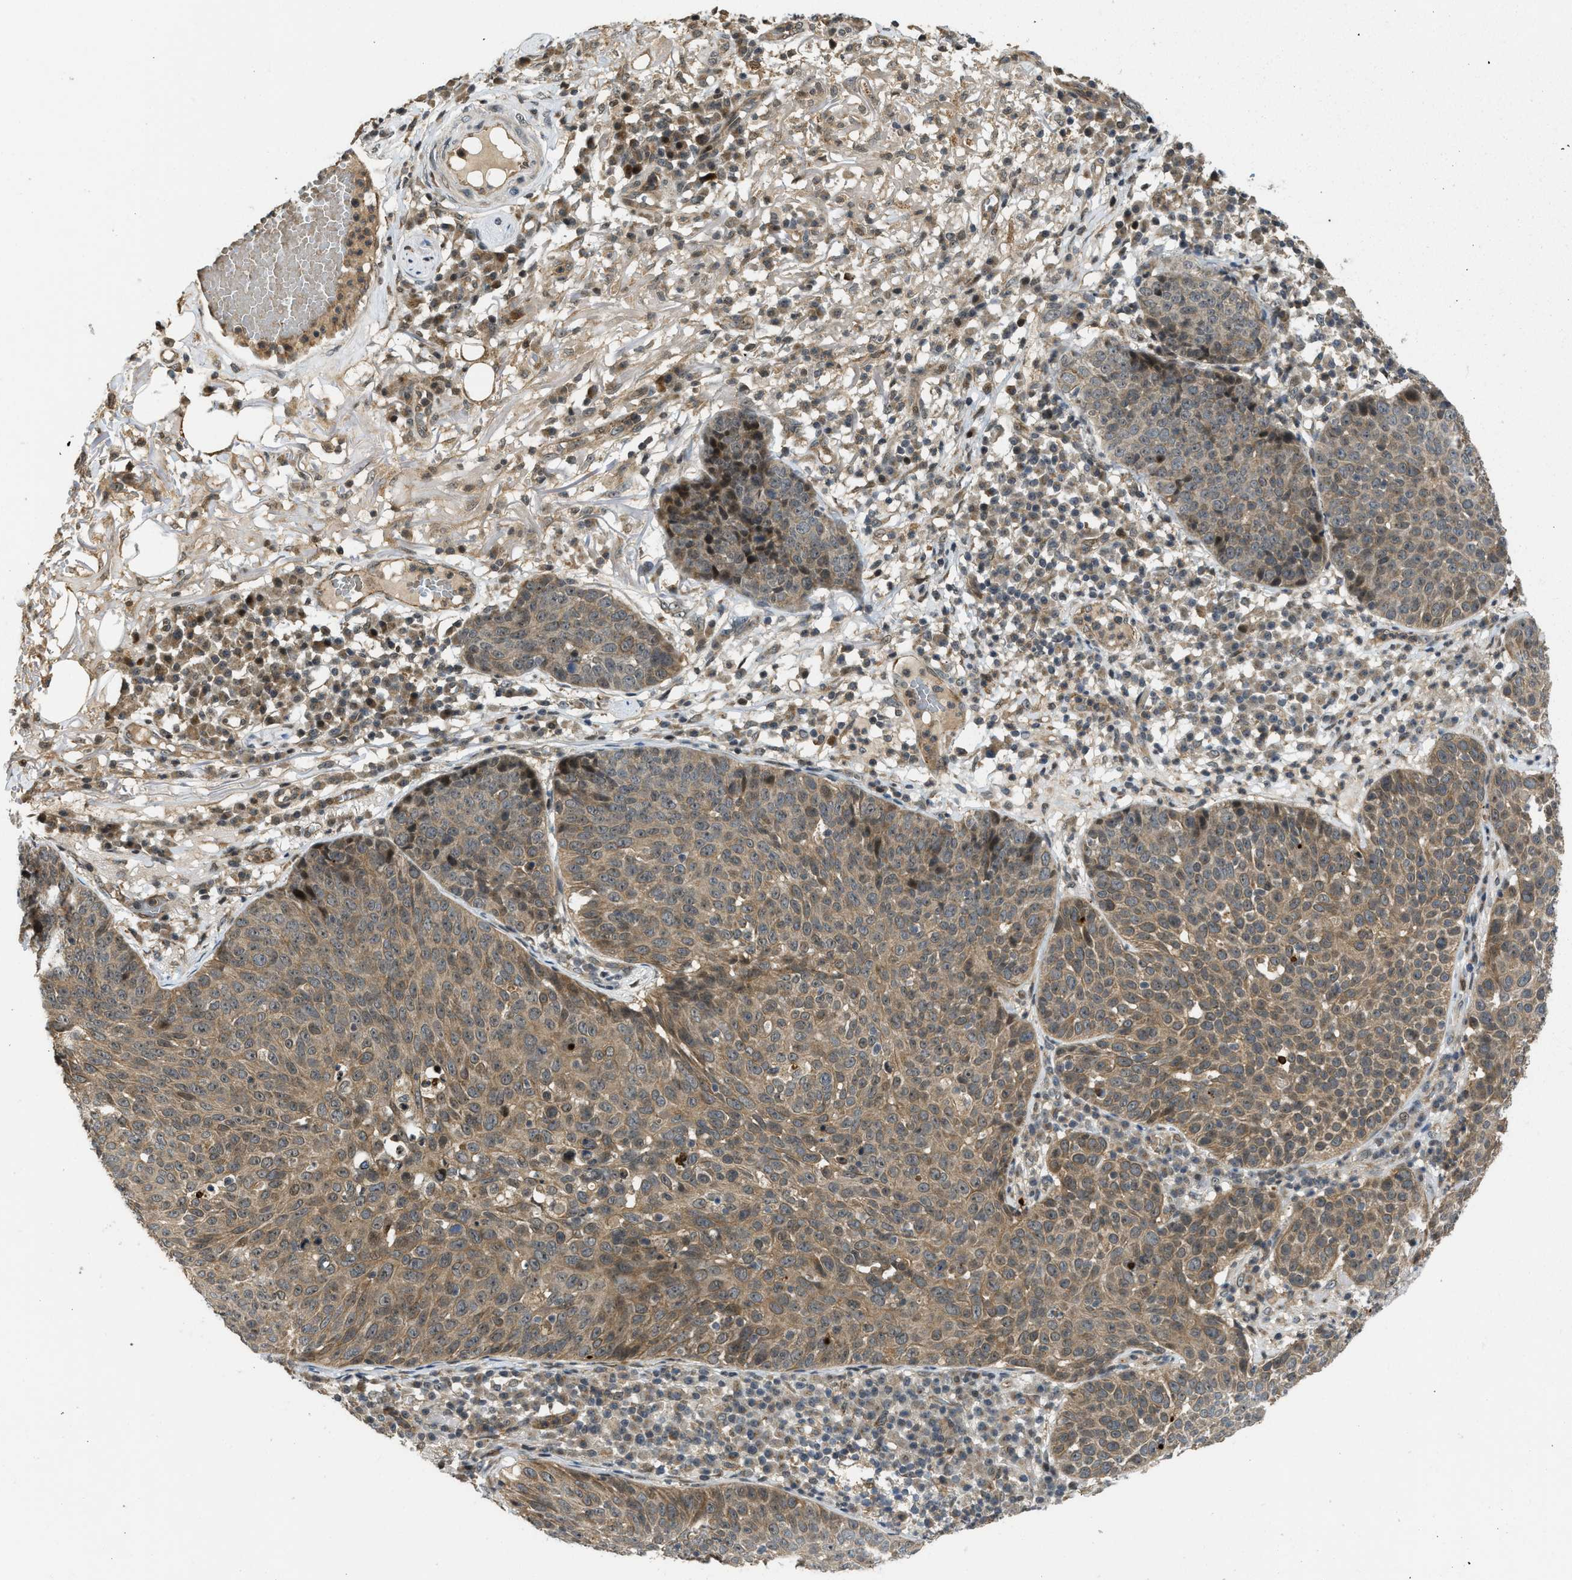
{"staining": {"intensity": "weak", "quantity": ">75%", "location": "cytoplasmic/membranous"}, "tissue": "skin cancer", "cell_type": "Tumor cells", "image_type": "cancer", "snomed": [{"axis": "morphology", "description": "Squamous cell carcinoma in situ, NOS"}, {"axis": "morphology", "description": "Squamous cell carcinoma, NOS"}, {"axis": "topography", "description": "Skin"}], "caption": "Human skin cancer (squamous cell carcinoma) stained for a protein (brown) displays weak cytoplasmic/membranous positive staining in about >75% of tumor cells.", "gene": "DNAJC28", "patient": {"sex": "male", "age": 93}}